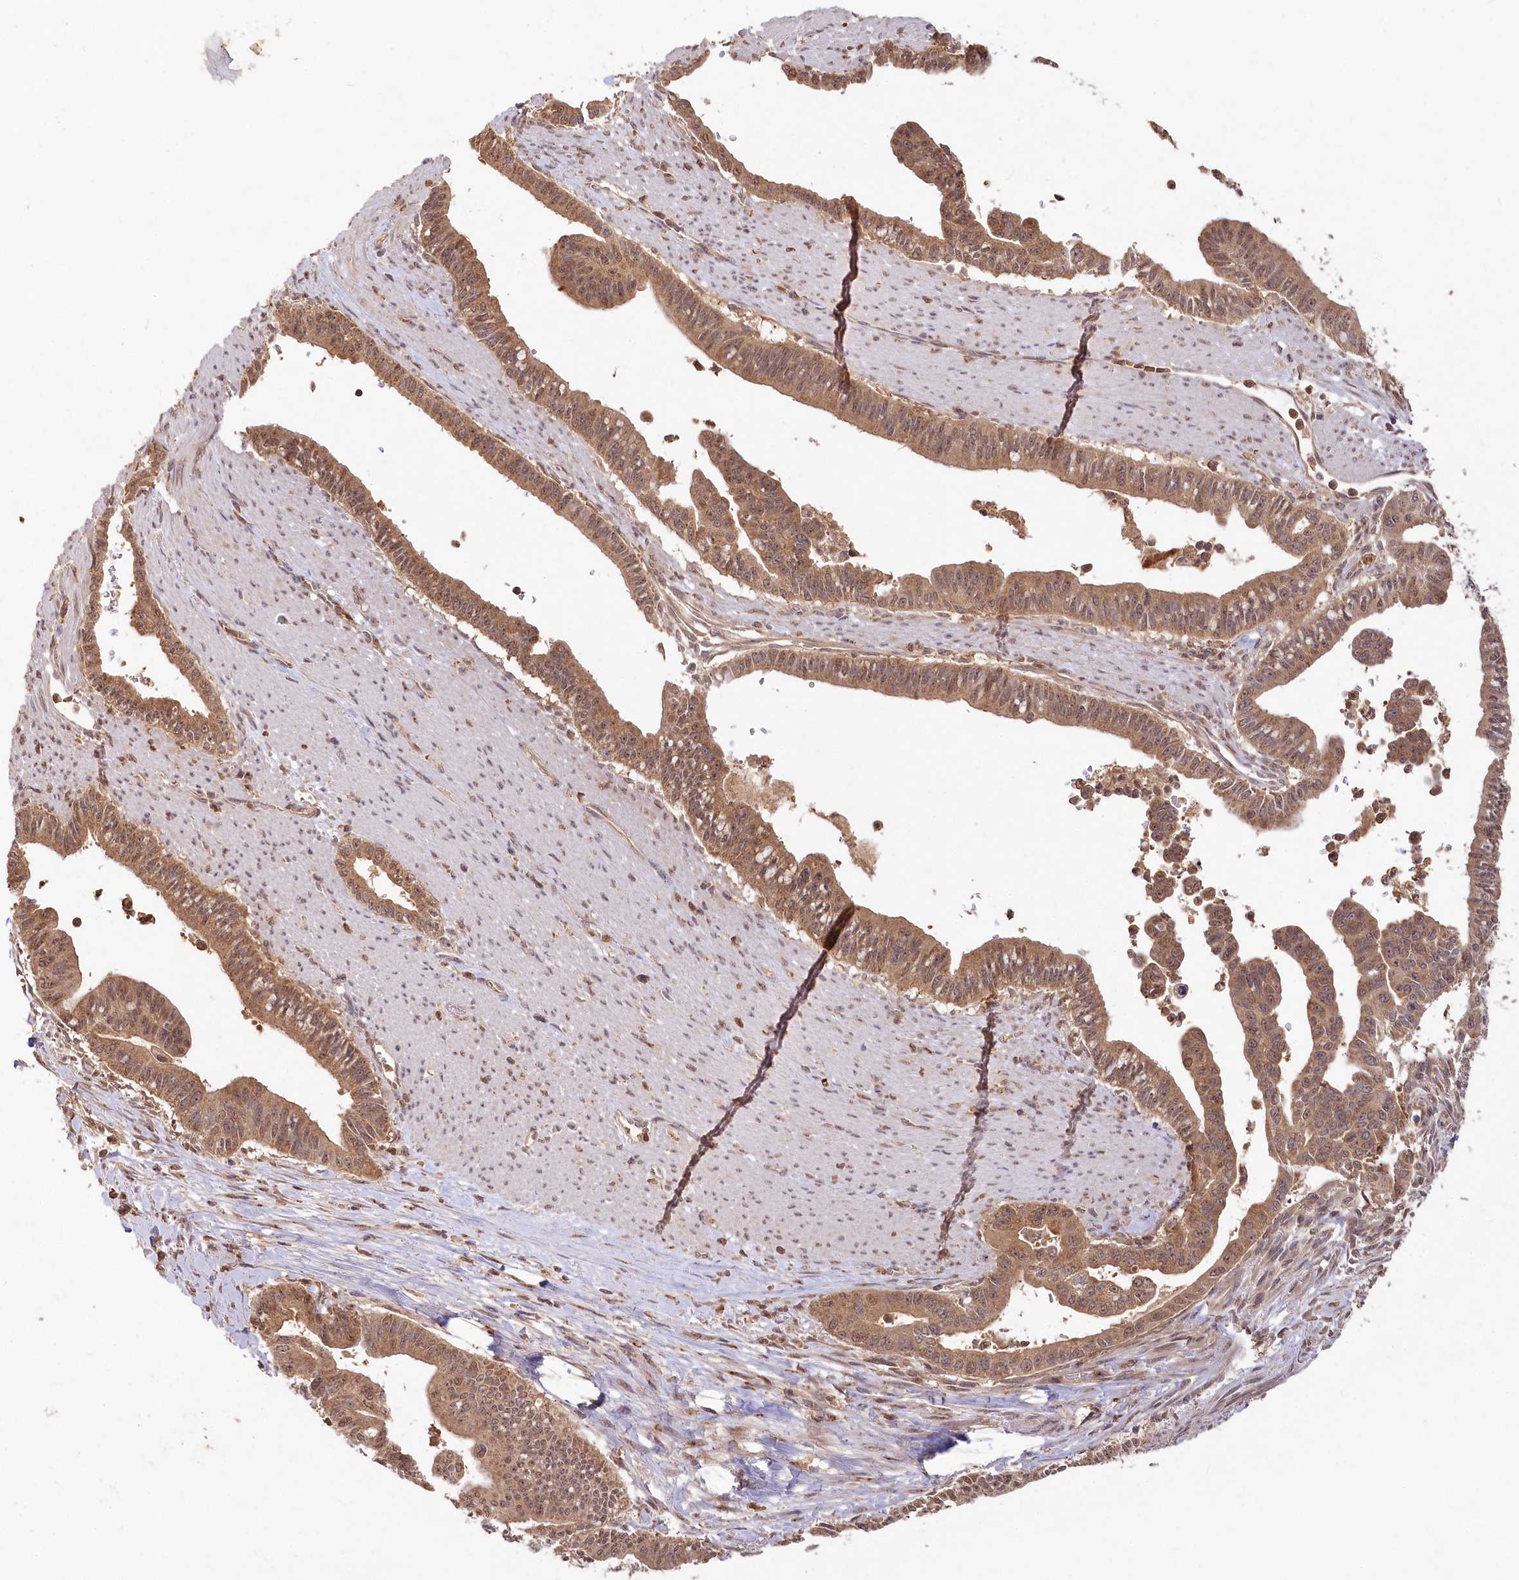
{"staining": {"intensity": "moderate", "quantity": ">75%", "location": "cytoplasmic/membranous,nuclear"}, "tissue": "pancreatic cancer", "cell_type": "Tumor cells", "image_type": "cancer", "snomed": [{"axis": "morphology", "description": "Adenocarcinoma, NOS"}, {"axis": "topography", "description": "Pancreas"}], "caption": "High-magnification brightfield microscopy of pancreatic cancer (adenocarcinoma) stained with DAB (3,3'-diaminobenzidine) (brown) and counterstained with hematoxylin (blue). tumor cells exhibit moderate cytoplasmic/membranous and nuclear expression is seen in approximately>75% of cells.", "gene": "IRAK1BP1", "patient": {"sex": "male", "age": 70}}